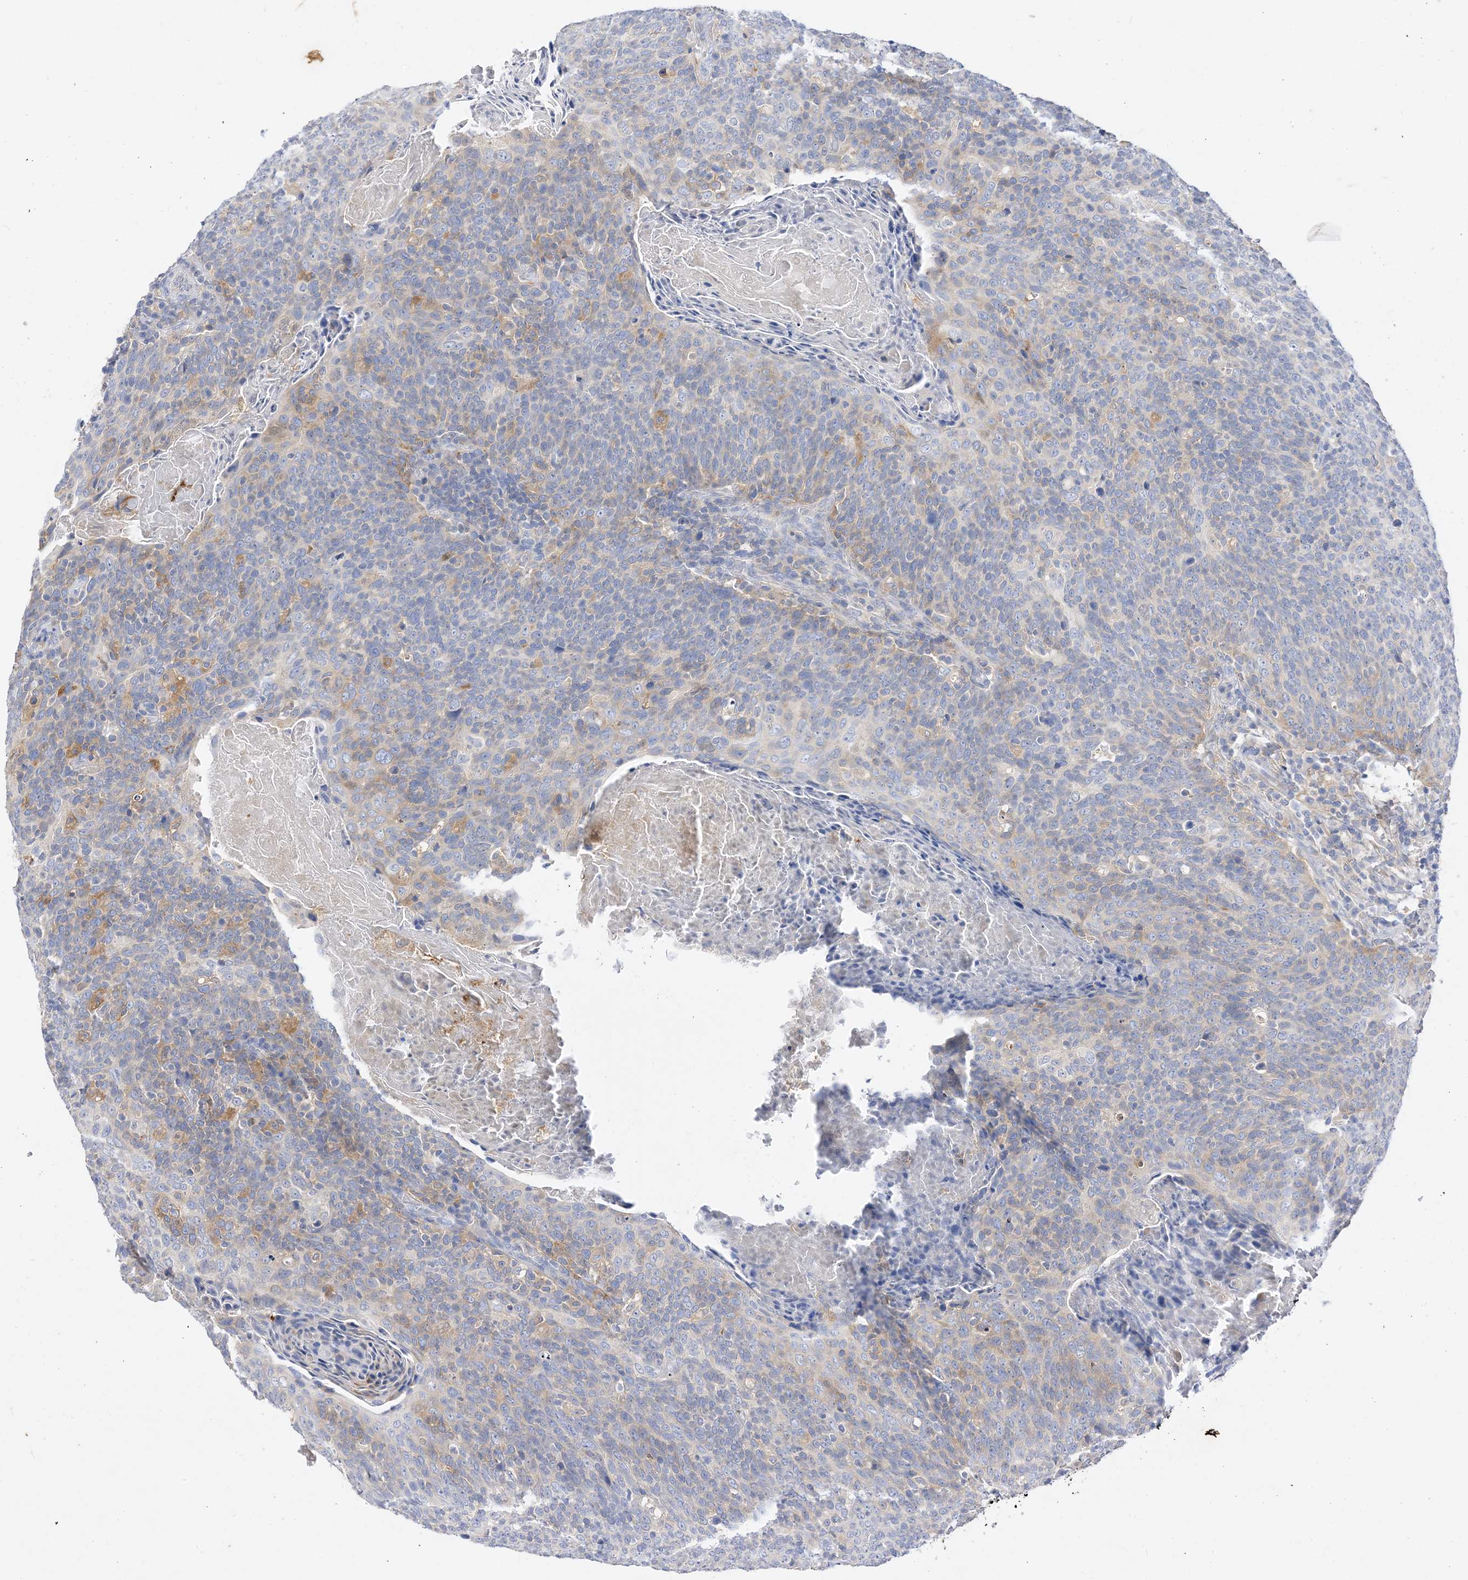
{"staining": {"intensity": "moderate", "quantity": "<25%", "location": "cytoplasmic/membranous"}, "tissue": "head and neck cancer", "cell_type": "Tumor cells", "image_type": "cancer", "snomed": [{"axis": "morphology", "description": "Squamous cell carcinoma, NOS"}, {"axis": "morphology", "description": "Squamous cell carcinoma, metastatic, NOS"}, {"axis": "topography", "description": "Lymph node"}, {"axis": "topography", "description": "Head-Neck"}], "caption": "Tumor cells display low levels of moderate cytoplasmic/membranous expression in about <25% of cells in head and neck metastatic squamous cell carcinoma.", "gene": "ARV1", "patient": {"sex": "male", "age": 62}}